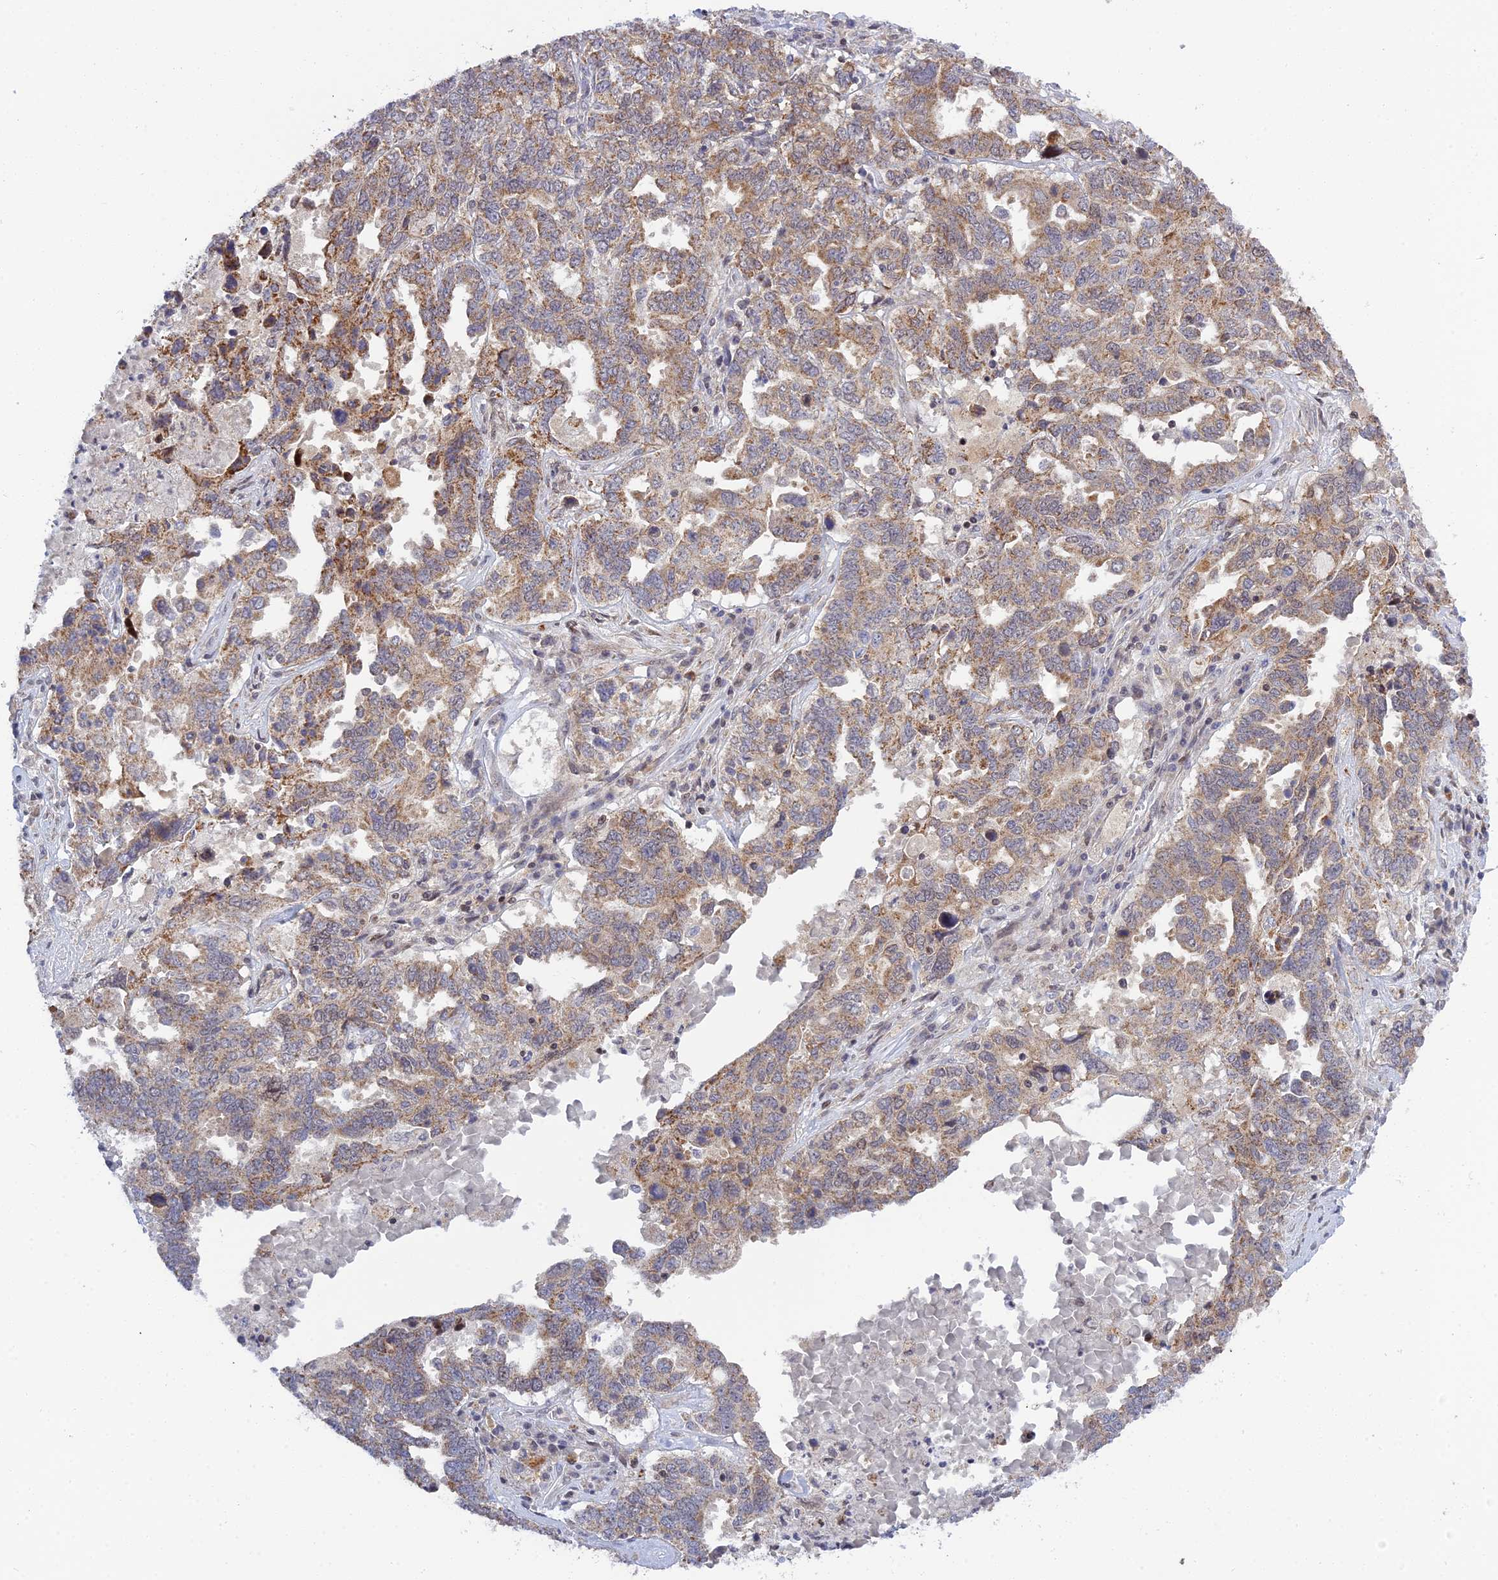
{"staining": {"intensity": "moderate", "quantity": ">75%", "location": "cytoplasmic/membranous"}, "tissue": "ovarian cancer", "cell_type": "Tumor cells", "image_type": "cancer", "snomed": [{"axis": "morphology", "description": "Carcinoma, endometroid"}, {"axis": "topography", "description": "Ovary"}], "caption": "IHC image of neoplastic tissue: human ovarian cancer stained using IHC shows medium levels of moderate protein expression localized specifically in the cytoplasmic/membranous of tumor cells, appearing as a cytoplasmic/membranous brown color.", "gene": "ELOA2", "patient": {"sex": "female", "age": 62}}